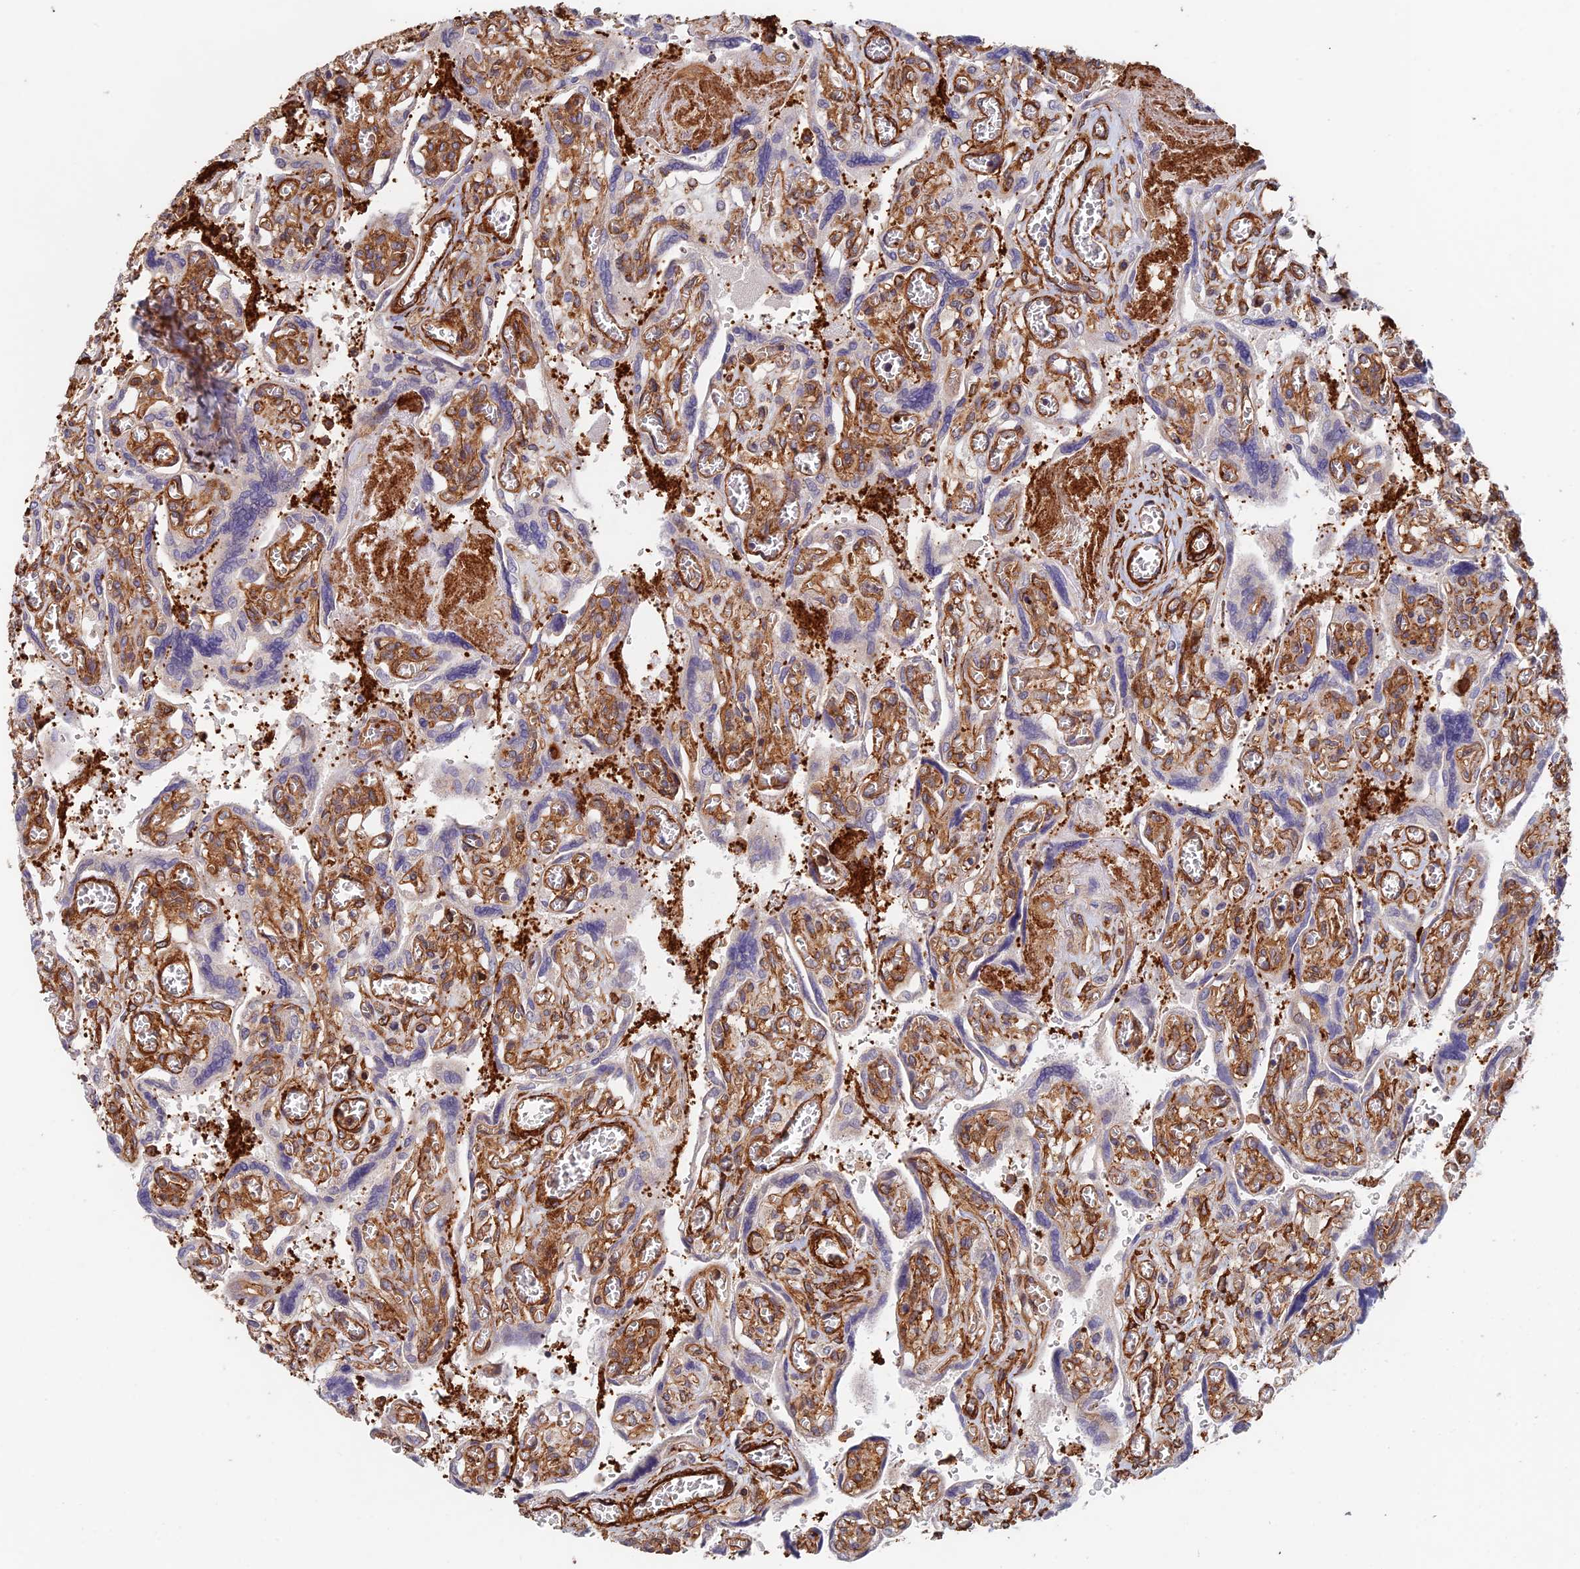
{"staining": {"intensity": "negative", "quantity": "none", "location": "none"}, "tissue": "placenta", "cell_type": "Trophoblastic cells", "image_type": "normal", "snomed": [{"axis": "morphology", "description": "Normal tissue, NOS"}, {"axis": "topography", "description": "Placenta"}], "caption": "High power microscopy photomicrograph of an IHC histopathology image of benign placenta, revealing no significant expression in trophoblastic cells.", "gene": "PAK4", "patient": {"sex": "female", "age": 39}}